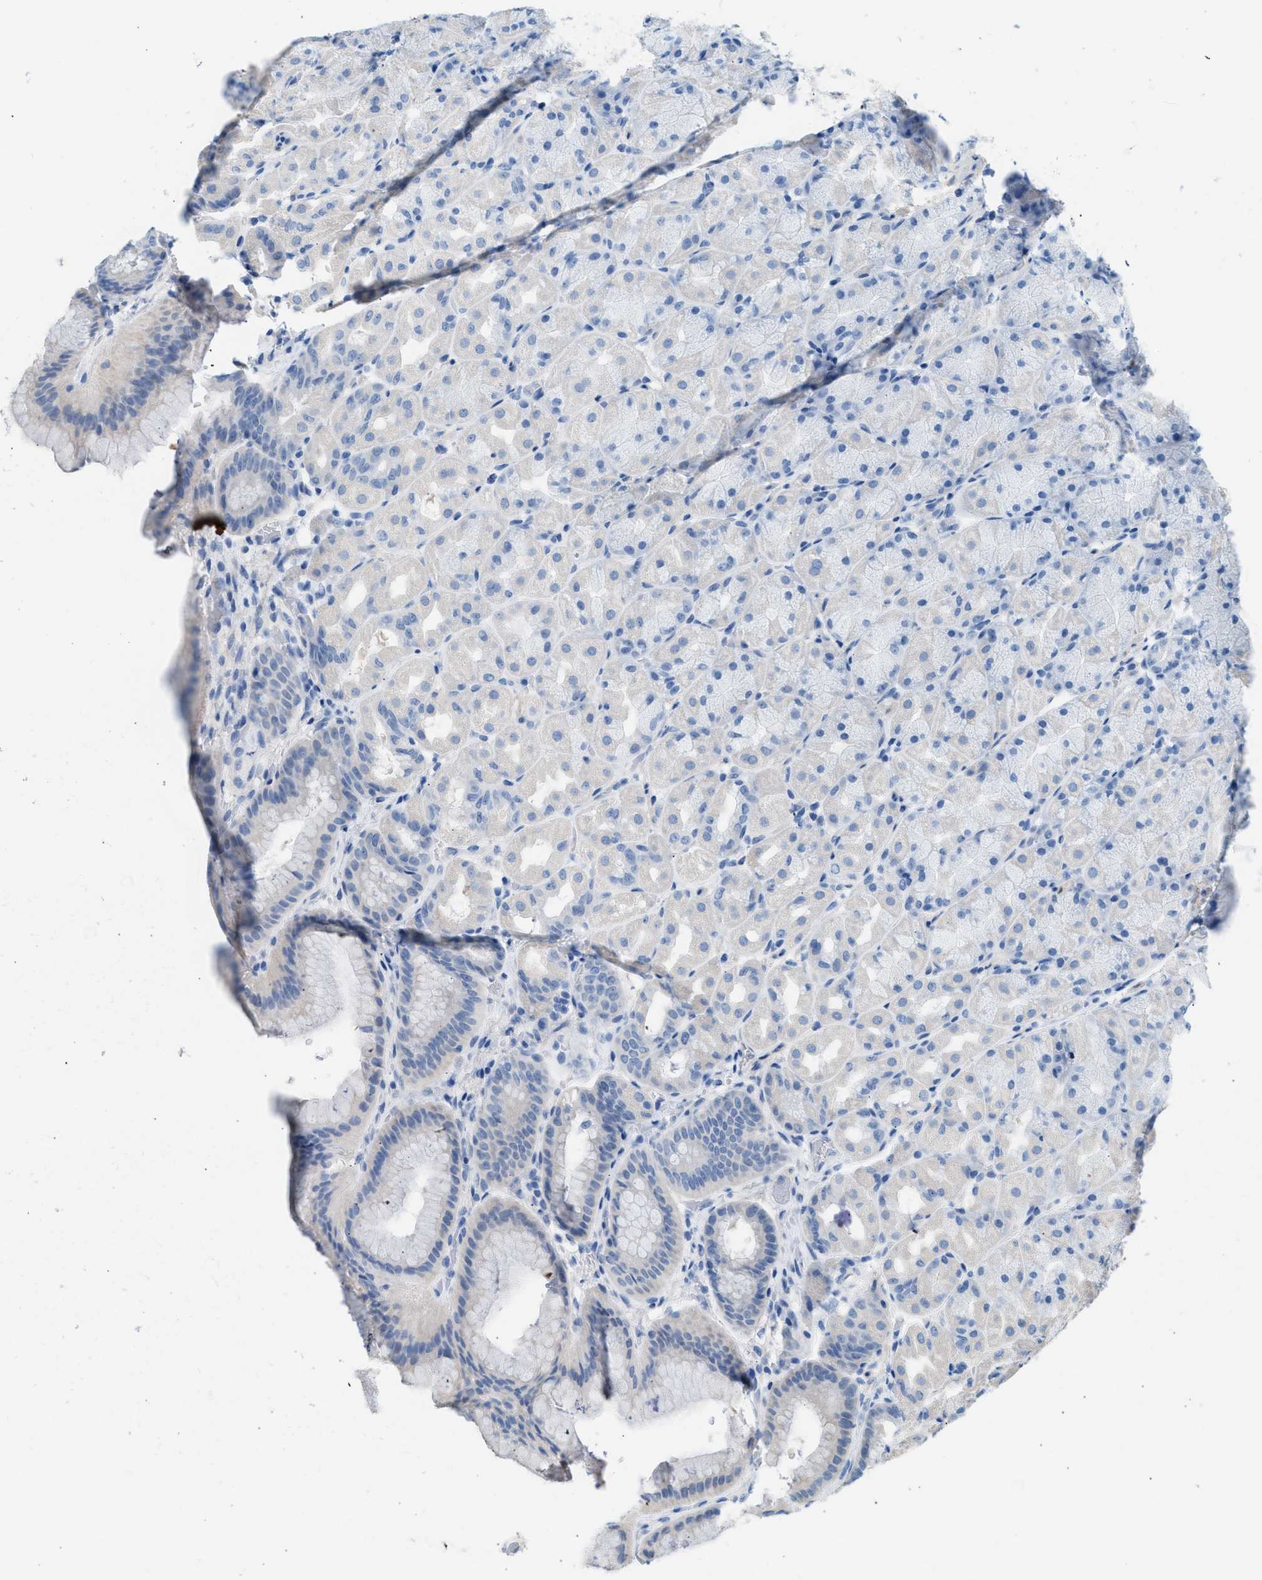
{"staining": {"intensity": "negative", "quantity": "none", "location": "none"}, "tissue": "stomach", "cell_type": "Glandular cells", "image_type": "normal", "snomed": [{"axis": "morphology", "description": "Normal tissue, NOS"}, {"axis": "morphology", "description": "Carcinoid, malignant, NOS"}, {"axis": "topography", "description": "Stomach, upper"}], "caption": "High magnification brightfield microscopy of normal stomach stained with DAB (brown) and counterstained with hematoxylin (blue): glandular cells show no significant expression.", "gene": "SPAM1", "patient": {"sex": "male", "age": 39}}